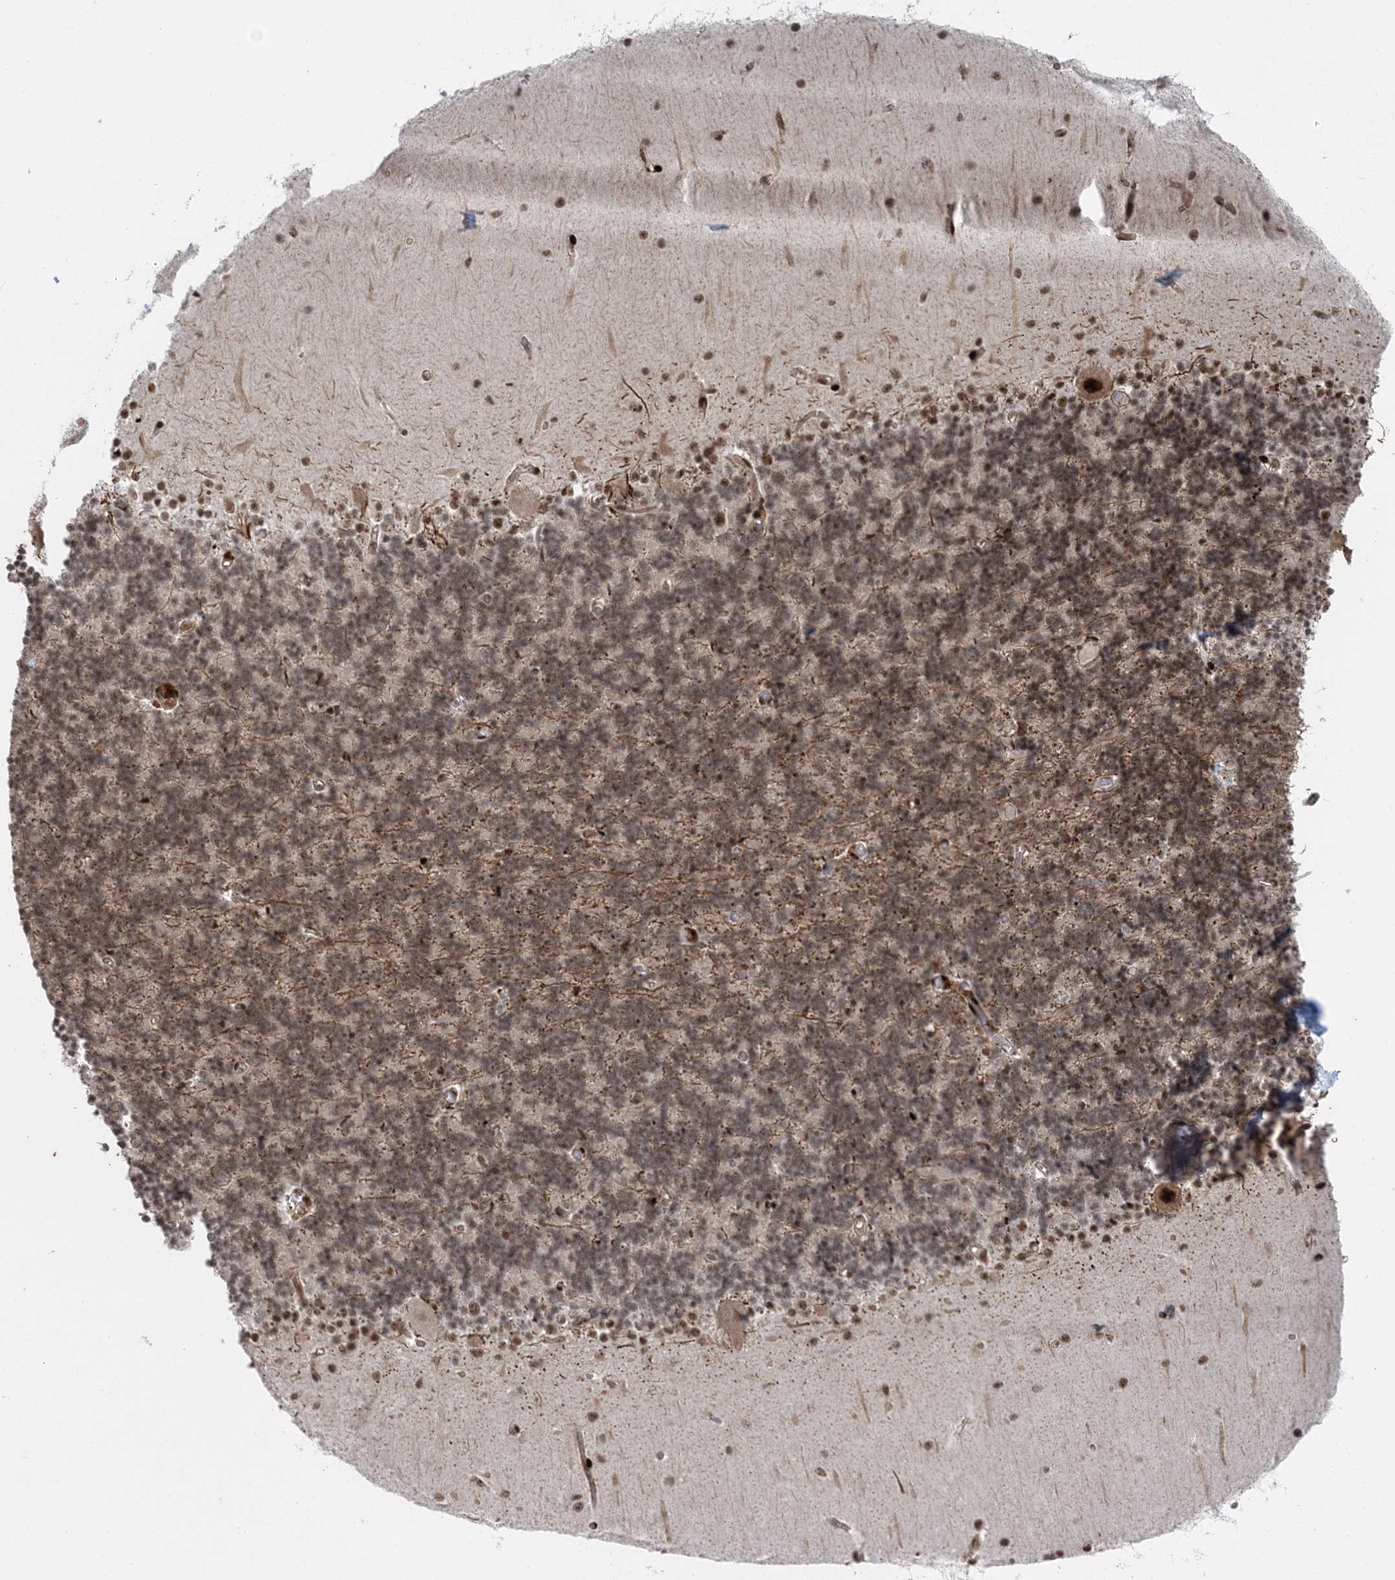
{"staining": {"intensity": "moderate", "quantity": ">75%", "location": "cytoplasmic/membranous,nuclear"}, "tissue": "cerebellum", "cell_type": "Cells in granular layer", "image_type": "normal", "snomed": [{"axis": "morphology", "description": "Normal tissue, NOS"}, {"axis": "topography", "description": "Cerebellum"}], "caption": "The histopathology image displays immunohistochemical staining of unremarkable cerebellum. There is moderate cytoplasmic/membranous,nuclear positivity is identified in approximately >75% of cells in granular layer. (brown staining indicates protein expression, while blue staining denotes nuclei).", "gene": "CWC22", "patient": {"sex": "male", "age": 37}}